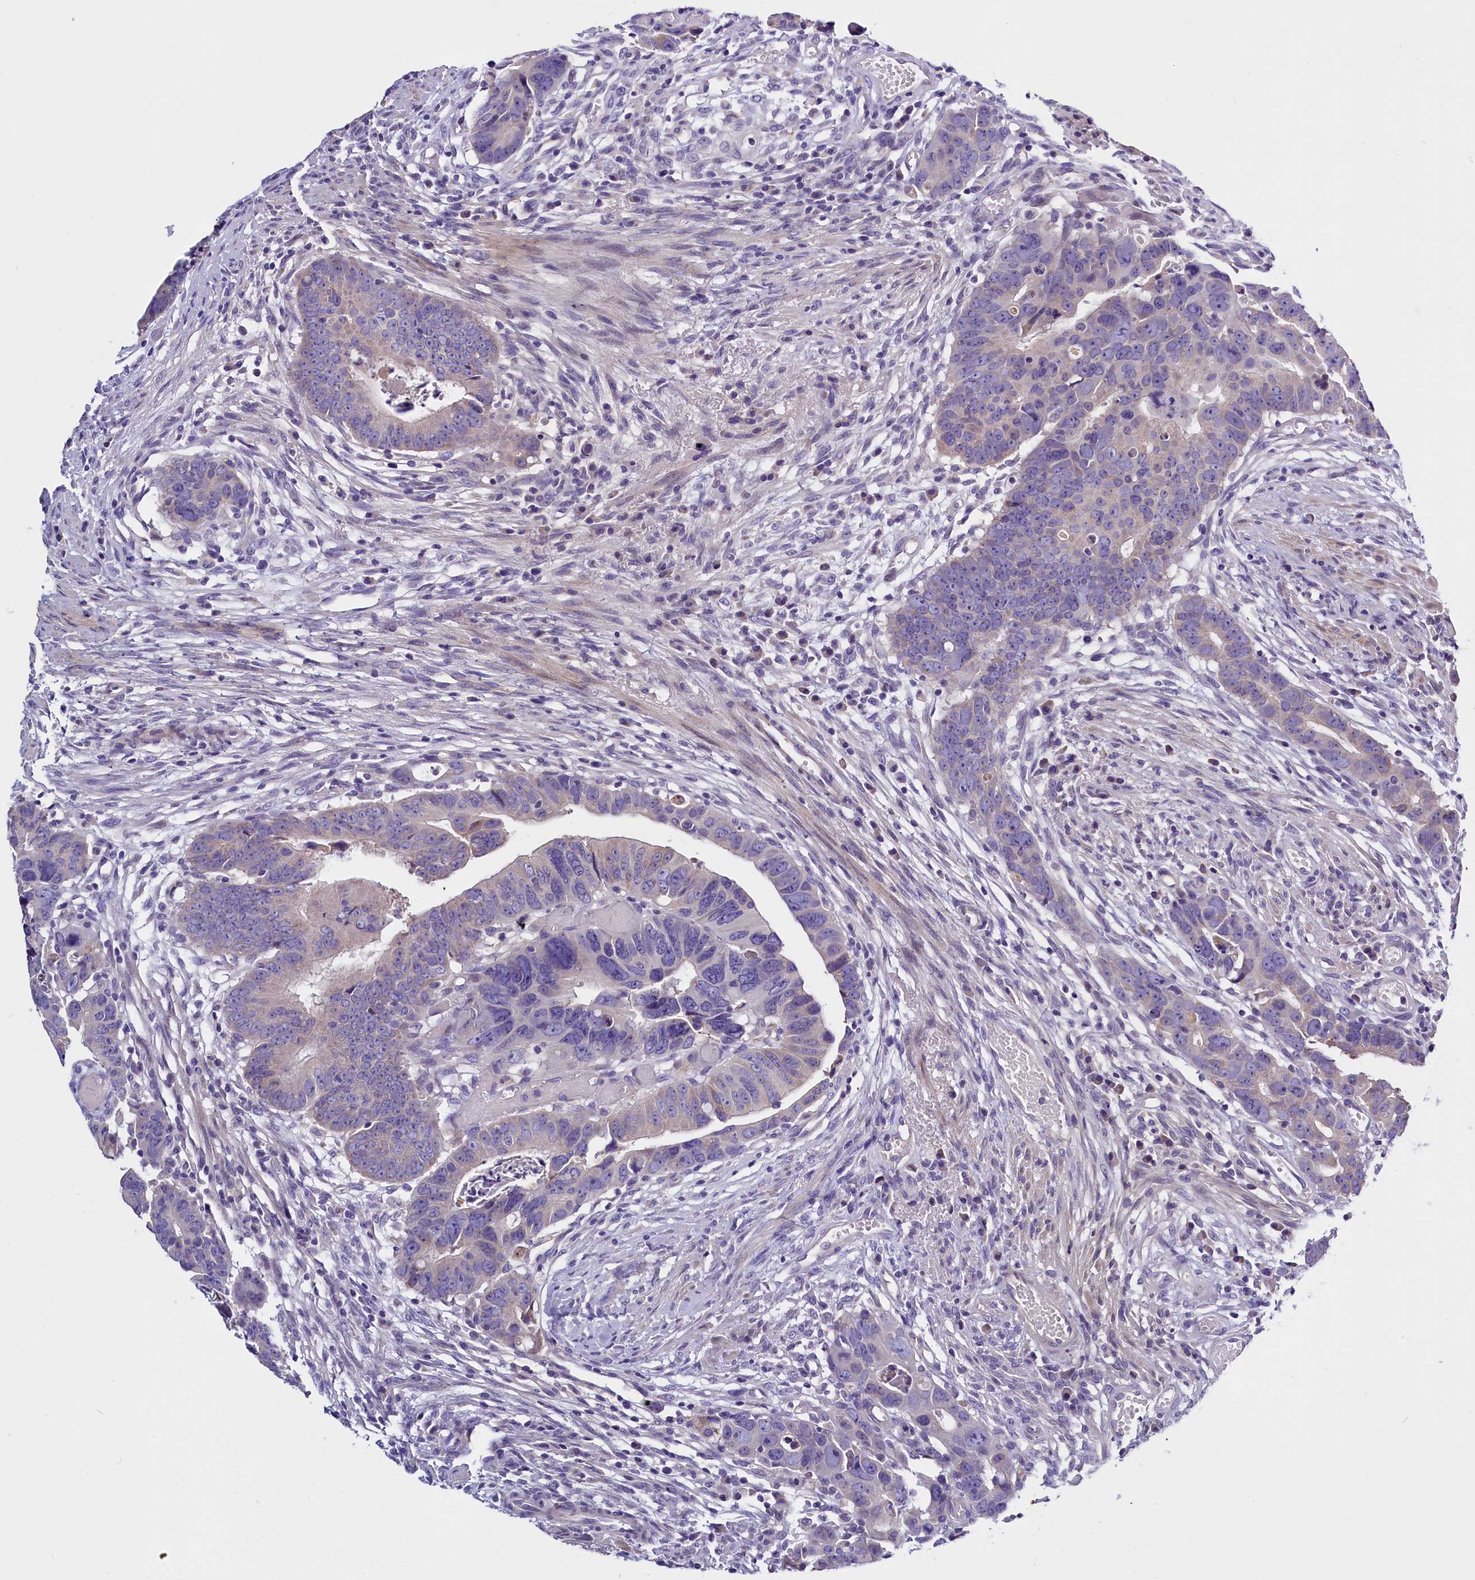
{"staining": {"intensity": "negative", "quantity": "none", "location": "none"}, "tissue": "colorectal cancer", "cell_type": "Tumor cells", "image_type": "cancer", "snomed": [{"axis": "morphology", "description": "Adenocarcinoma, NOS"}, {"axis": "topography", "description": "Rectum"}], "caption": "This is an immunohistochemistry (IHC) image of human colorectal cancer. There is no staining in tumor cells.", "gene": "RTTN", "patient": {"sex": "female", "age": 65}}